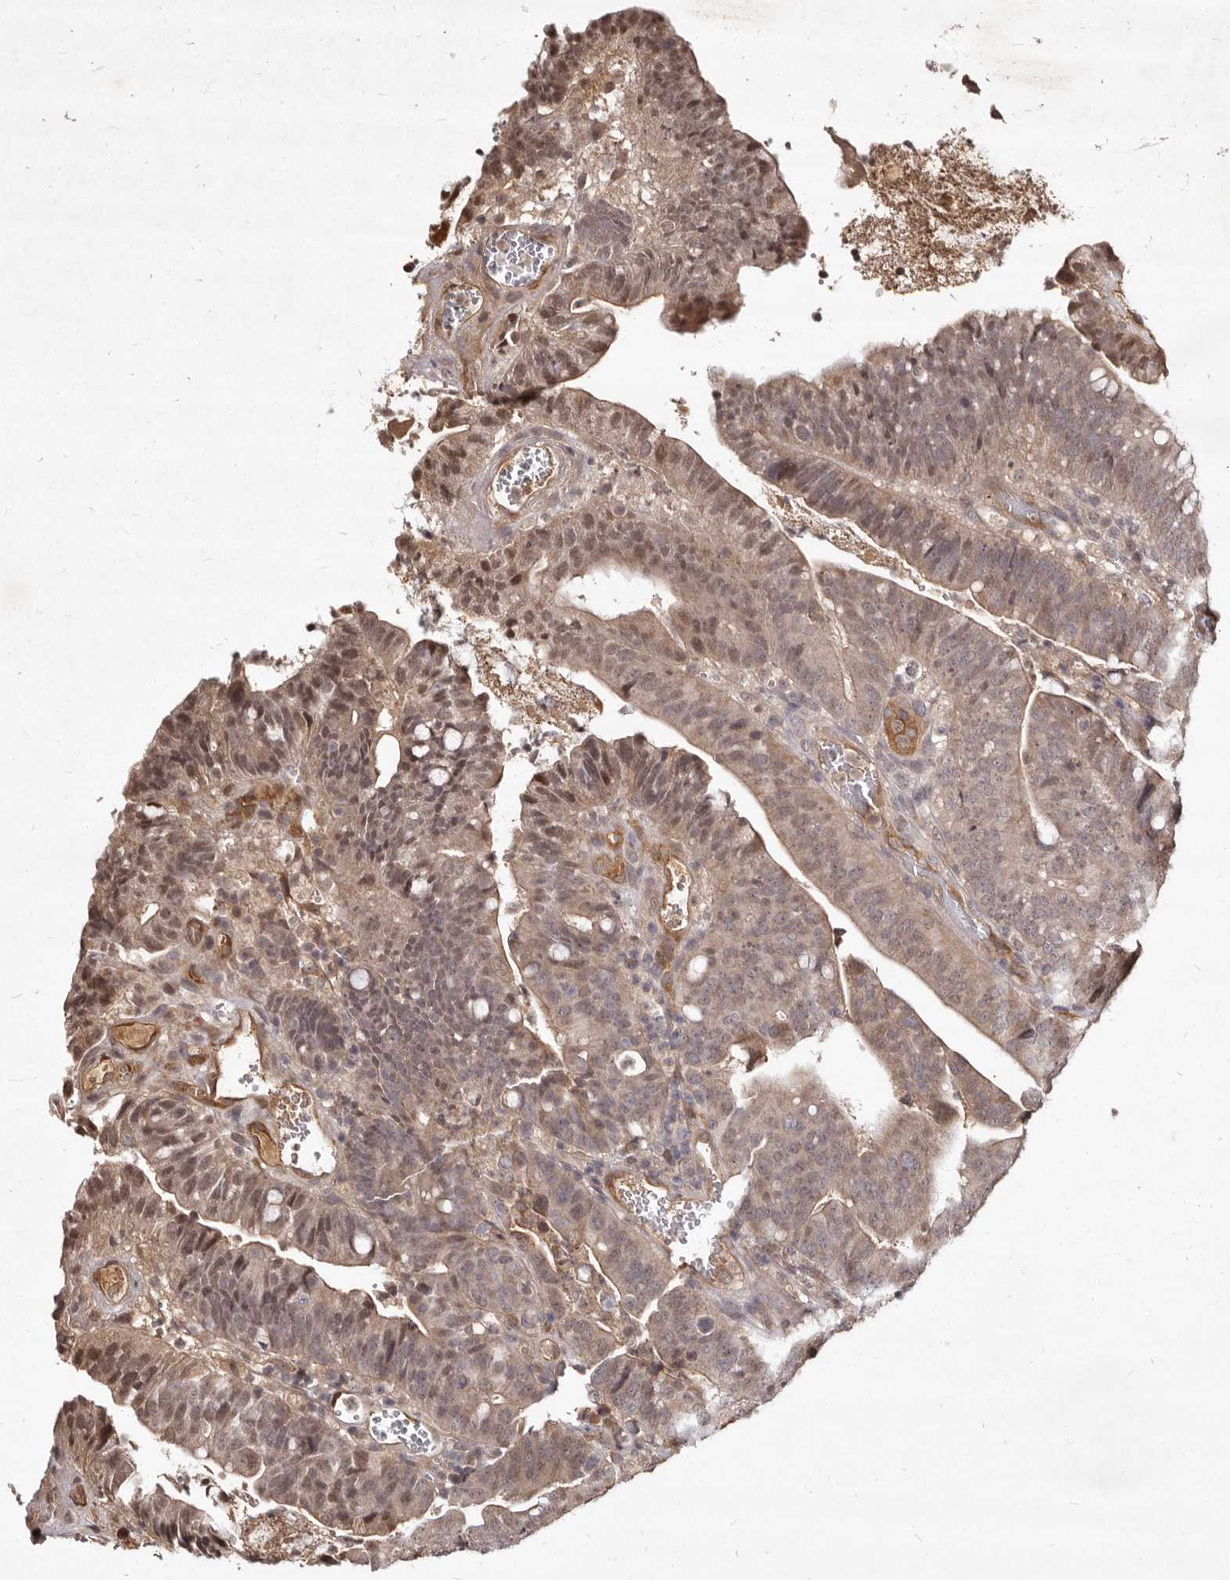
{"staining": {"intensity": "weak", "quantity": "25%-75%", "location": "cytoplasmic/membranous,nuclear"}, "tissue": "colorectal cancer", "cell_type": "Tumor cells", "image_type": "cancer", "snomed": [{"axis": "morphology", "description": "Adenocarcinoma, NOS"}, {"axis": "topography", "description": "Colon"}], "caption": "Human colorectal adenocarcinoma stained with a brown dye exhibits weak cytoplasmic/membranous and nuclear positive positivity in approximately 25%-75% of tumor cells.", "gene": "LCORL", "patient": {"sex": "female", "age": 66}}